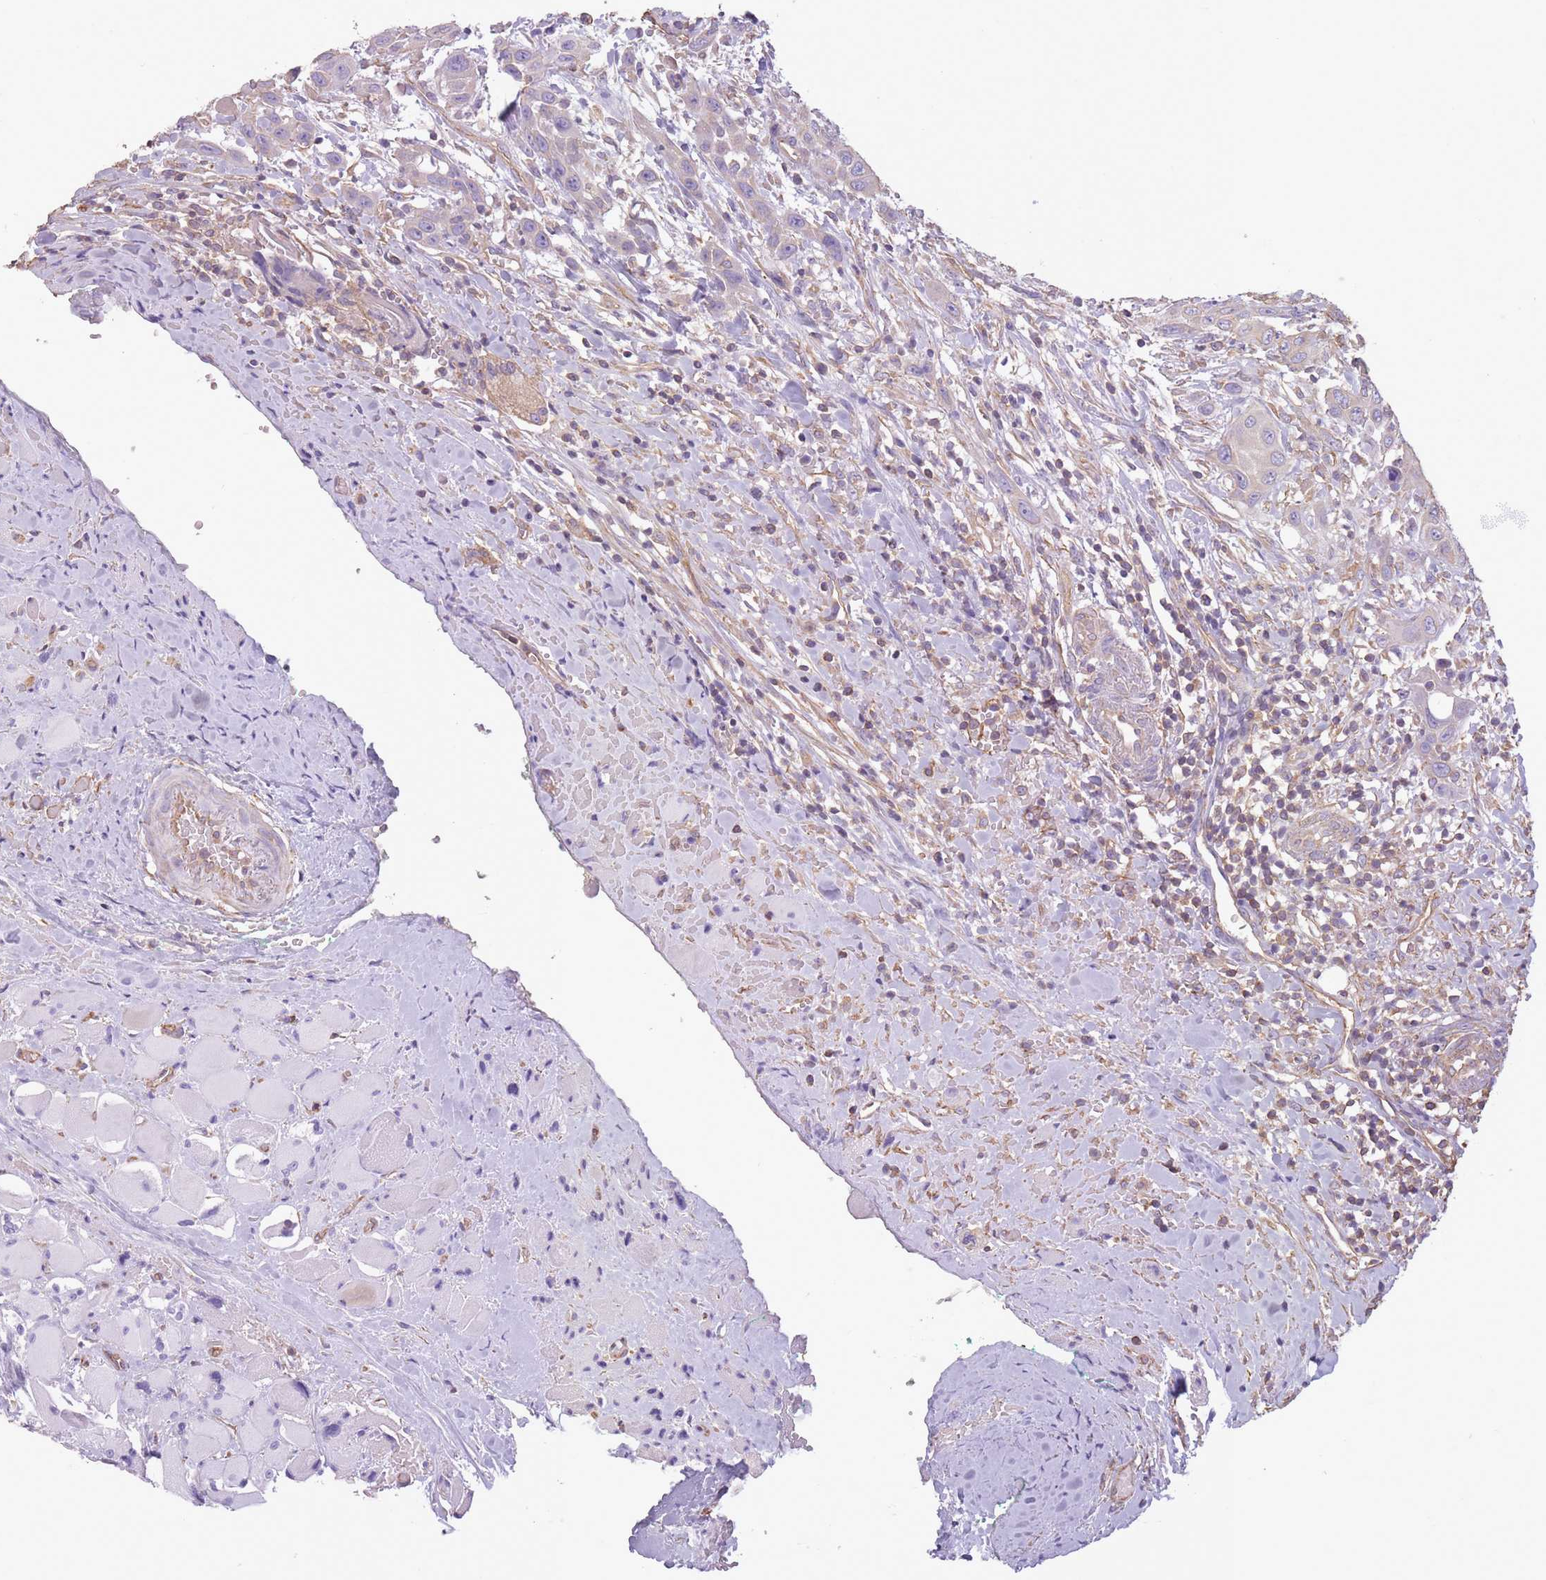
{"staining": {"intensity": "negative", "quantity": "none", "location": "none"}, "tissue": "head and neck cancer", "cell_type": "Tumor cells", "image_type": "cancer", "snomed": [{"axis": "morphology", "description": "Squamous cell carcinoma, NOS"}, {"axis": "topography", "description": "Head-Neck"}], "caption": "Photomicrograph shows no protein expression in tumor cells of head and neck squamous cell carcinoma tissue.", "gene": "ADD1", "patient": {"sex": "male", "age": 81}}